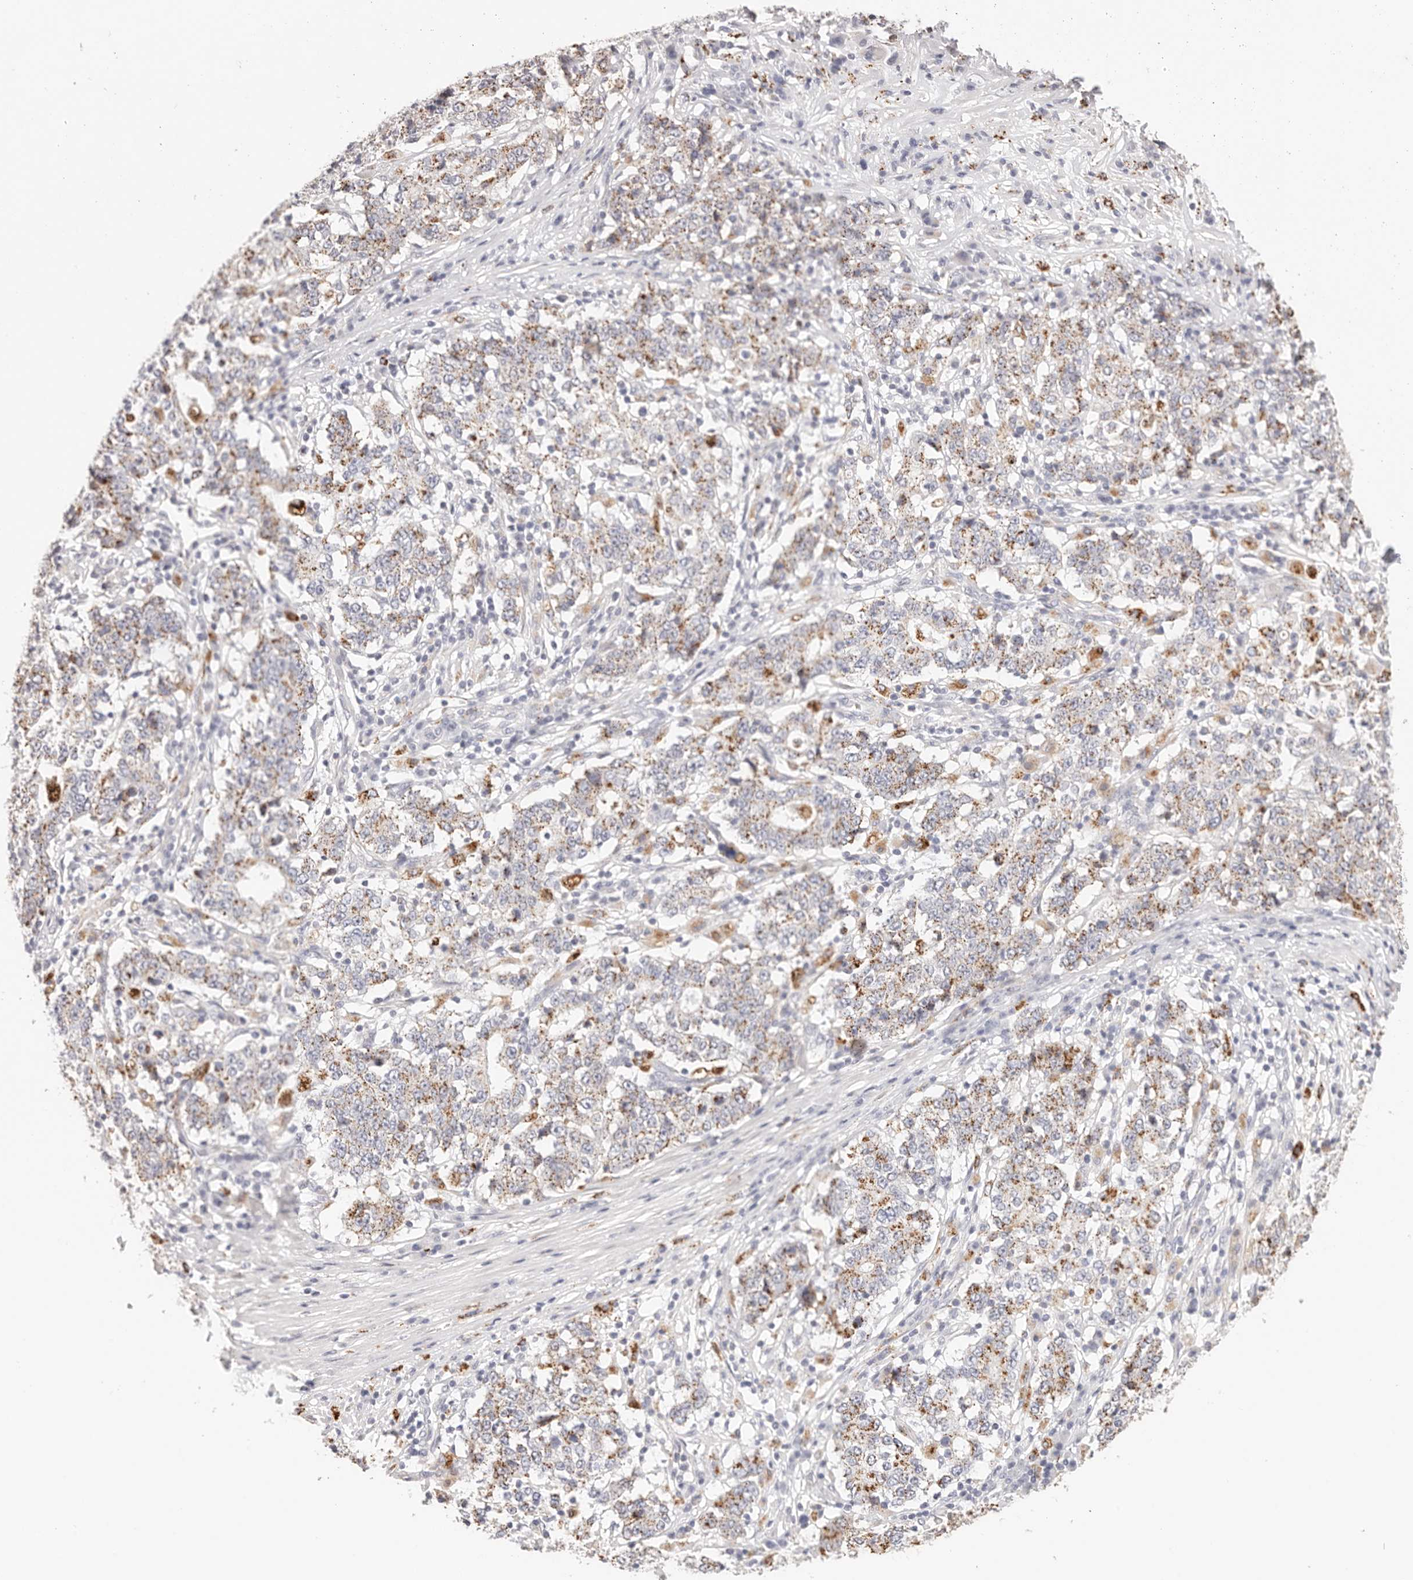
{"staining": {"intensity": "moderate", "quantity": "25%-75%", "location": "cytoplasmic/membranous"}, "tissue": "stomach cancer", "cell_type": "Tumor cells", "image_type": "cancer", "snomed": [{"axis": "morphology", "description": "Adenocarcinoma, NOS"}, {"axis": "topography", "description": "Stomach"}], "caption": "Adenocarcinoma (stomach) stained with immunohistochemistry reveals moderate cytoplasmic/membranous staining in about 25%-75% of tumor cells.", "gene": "STKLD1", "patient": {"sex": "male", "age": 59}}